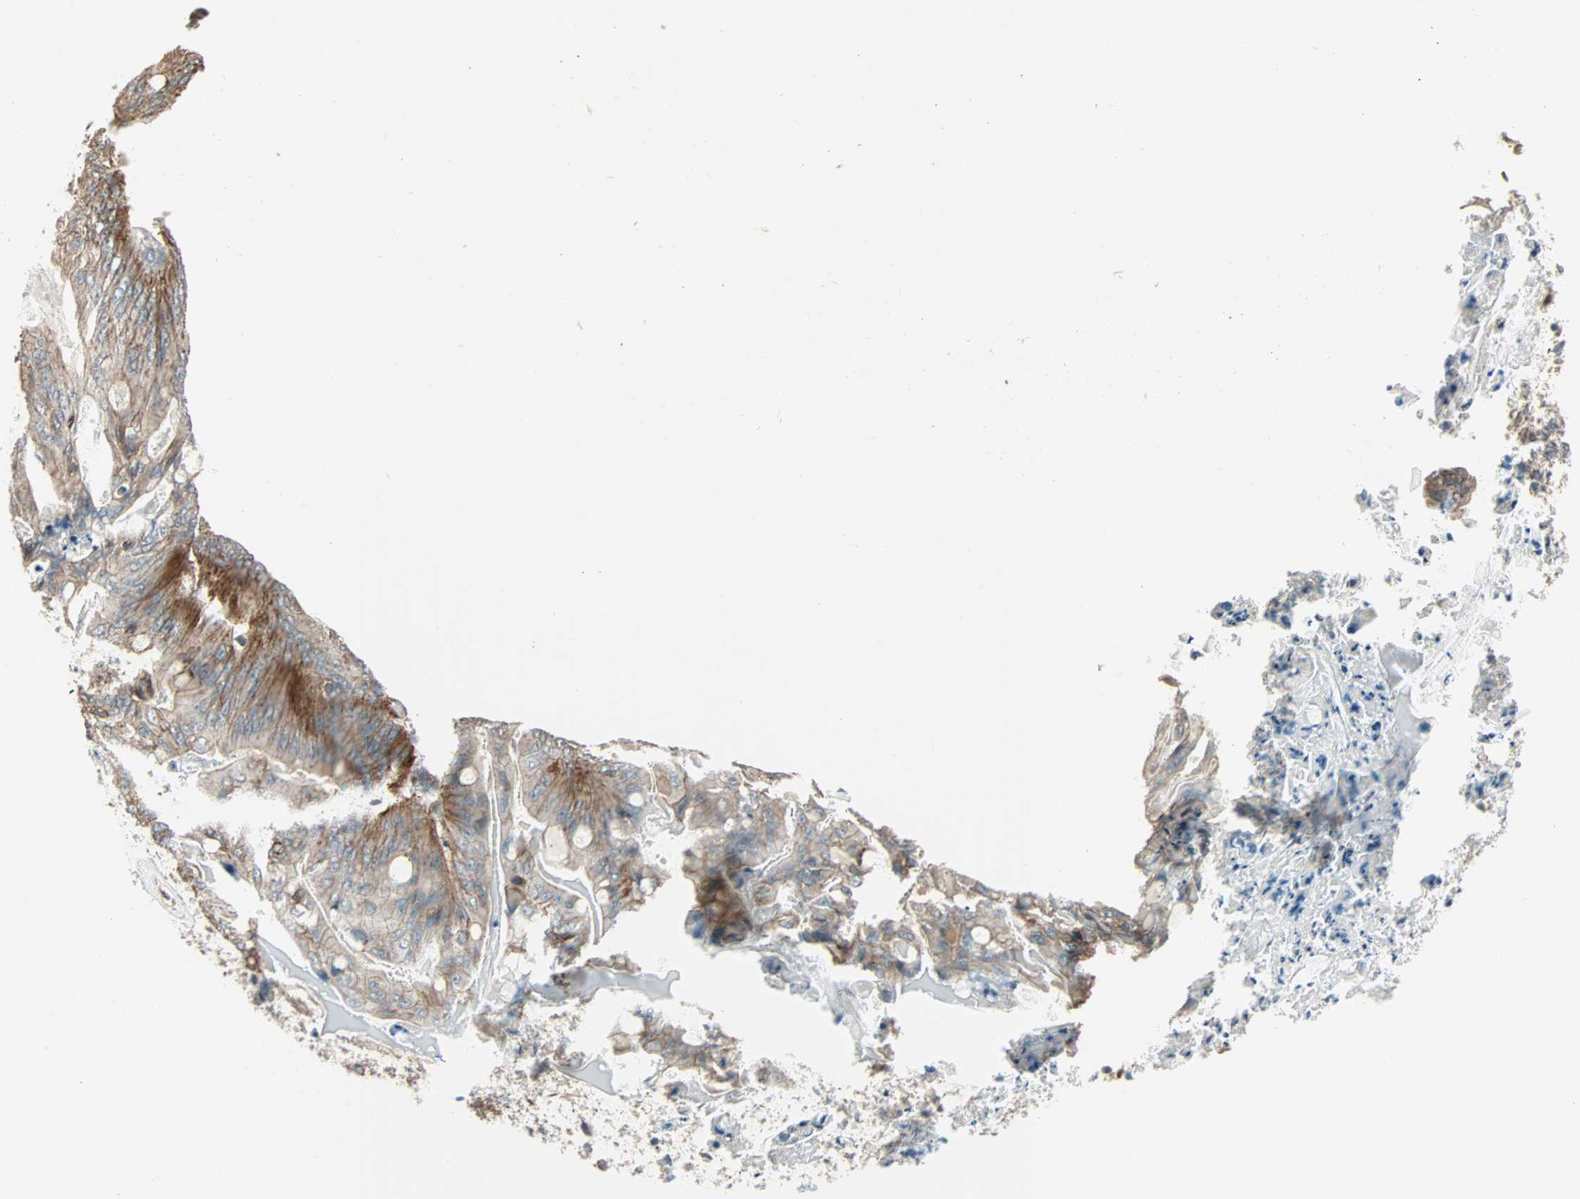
{"staining": {"intensity": "moderate", "quantity": "25%-75%", "location": "cytoplasmic/membranous"}, "tissue": "ovarian cancer", "cell_type": "Tumor cells", "image_type": "cancer", "snomed": [{"axis": "morphology", "description": "Cystadenocarcinoma, mucinous, NOS"}, {"axis": "topography", "description": "Ovary"}], "caption": "Immunohistochemical staining of human ovarian cancer demonstrates medium levels of moderate cytoplasmic/membranous protein positivity in approximately 25%-75% of tumor cells. (Brightfield microscopy of DAB IHC at high magnification).", "gene": "MAP3K21", "patient": {"sex": "female", "age": 37}}